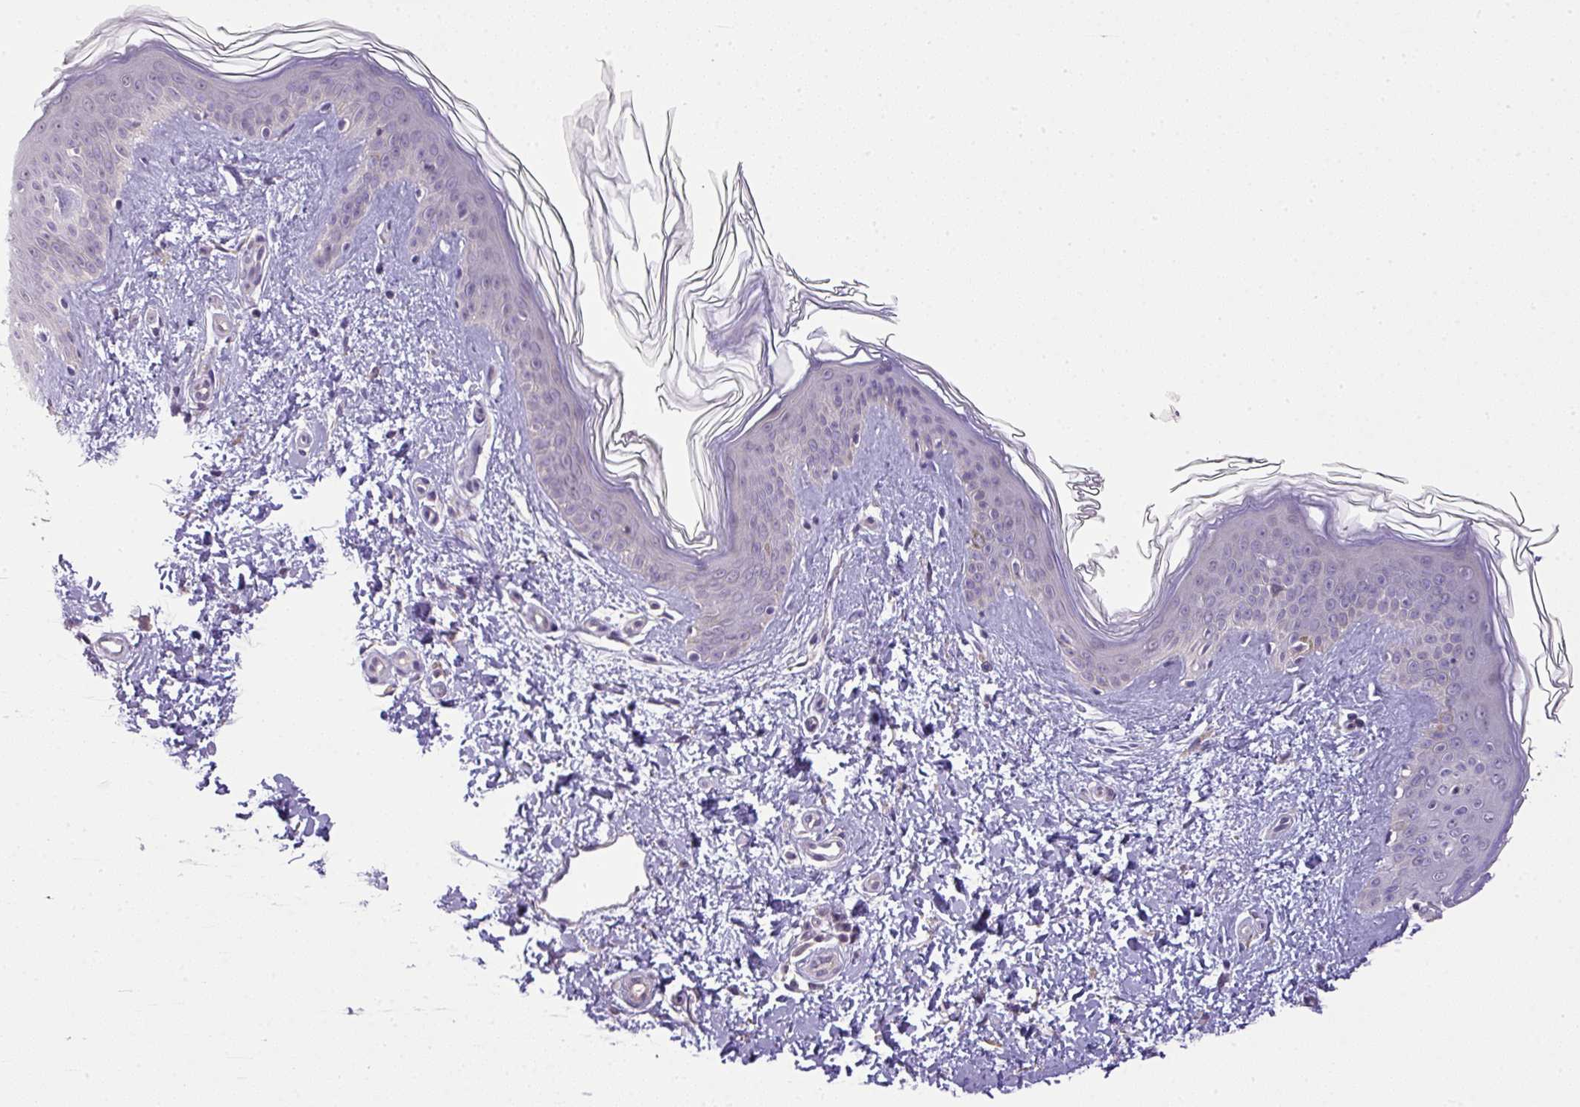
{"staining": {"intensity": "negative", "quantity": "none", "location": "none"}, "tissue": "skin", "cell_type": "Fibroblasts", "image_type": "normal", "snomed": [{"axis": "morphology", "description": "Normal tissue, NOS"}, {"axis": "topography", "description": "Skin"}], "caption": "Unremarkable skin was stained to show a protein in brown. There is no significant expression in fibroblasts. Brightfield microscopy of immunohistochemistry (IHC) stained with DAB (brown) and hematoxylin (blue), captured at high magnification.", "gene": "PIK3R5", "patient": {"sex": "female", "age": 41}}